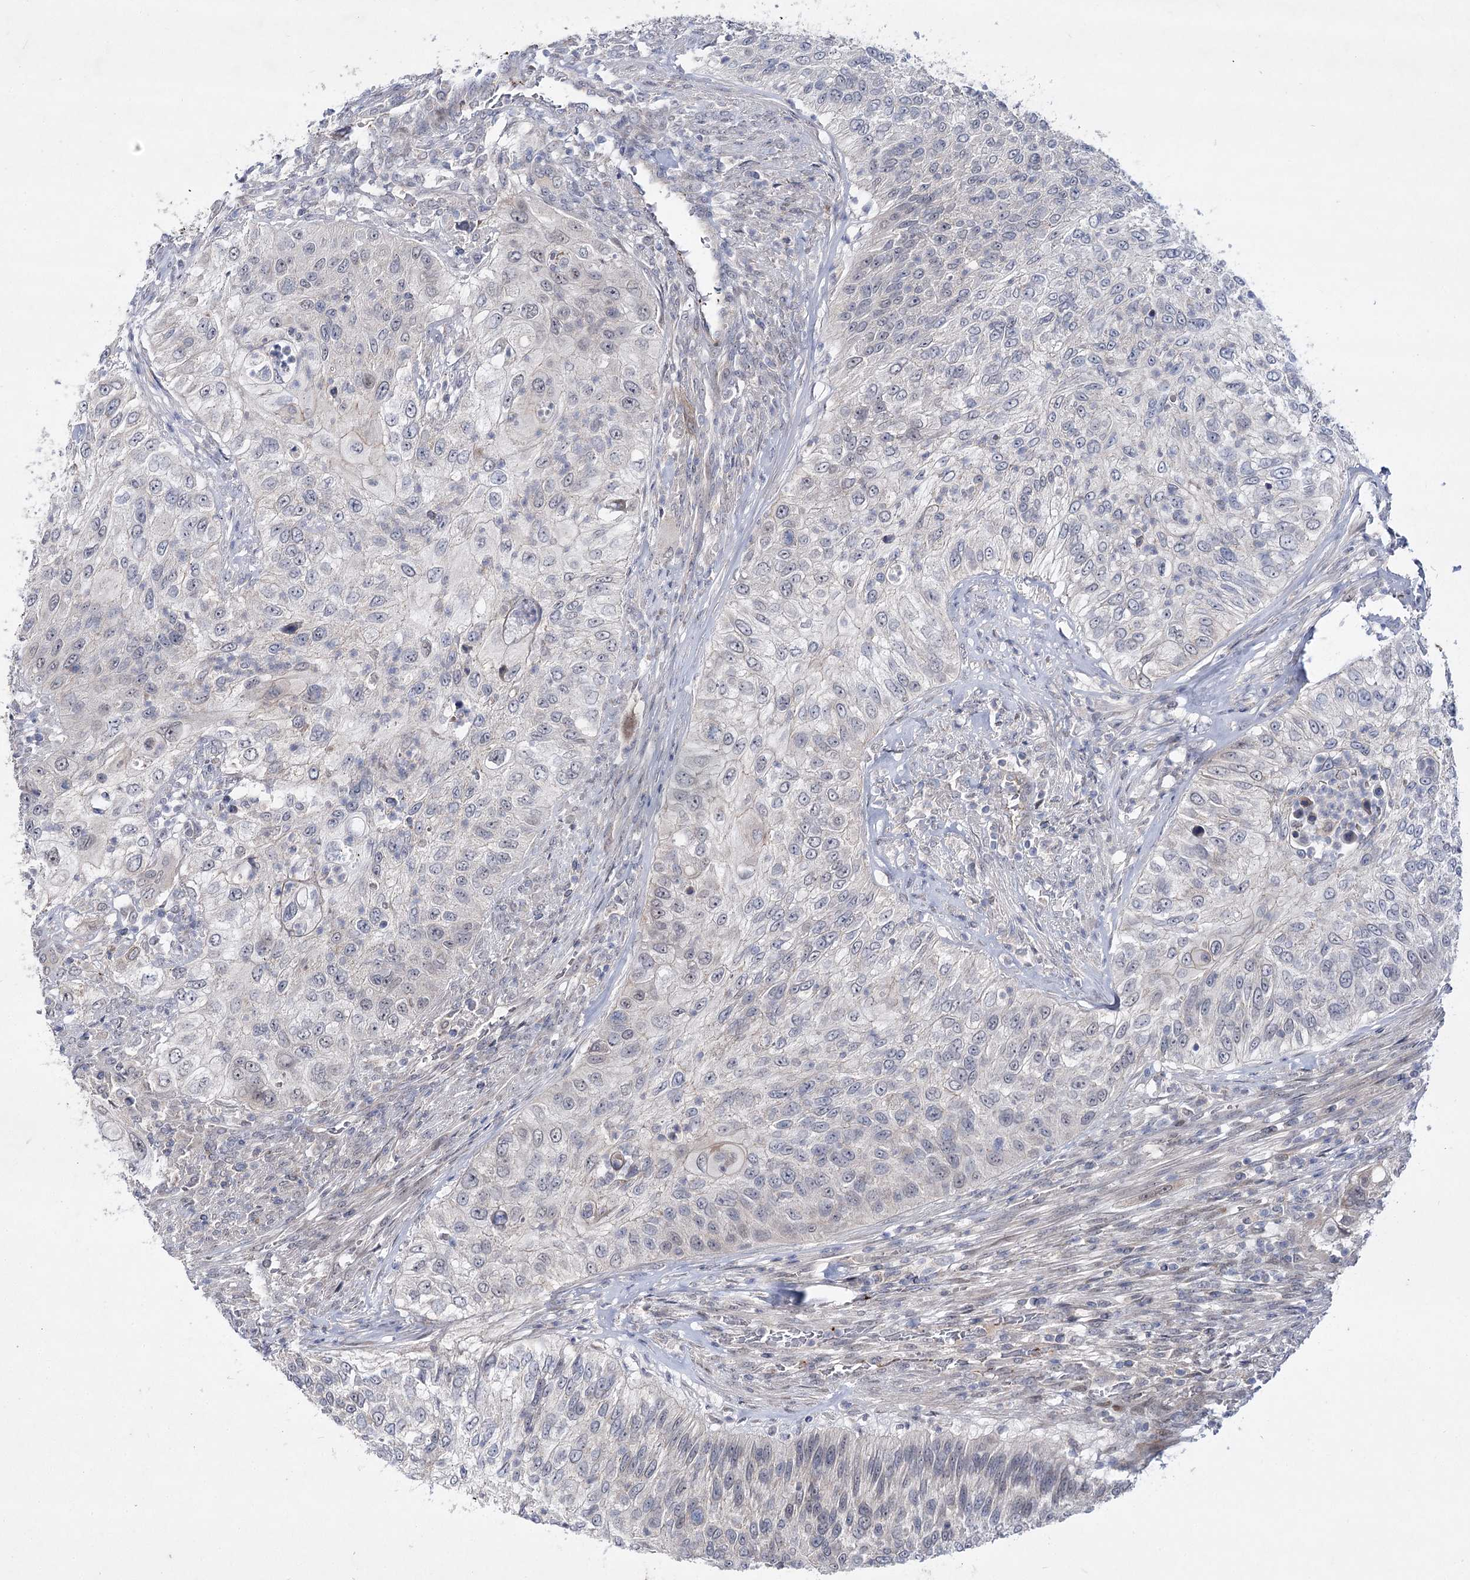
{"staining": {"intensity": "negative", "quantity": "none", "location": "none"}, "tissue": "urothelial cancer", "cell_type": "Tumor cells", "image_type": "cancer", "snomed": [{"axis": "morphology", "description": "Urothelial carcinoma, High grade"}, {"axis": "topography", "description": "Urinary bladder"}], "caption": "This is an immunohistochemistry micrograph of urothelial carcinoma (high-grade). There is no positivity in tumor cells.", "gene": "ARHGAP32", "patient": {"sex": "female", "age": 60}}